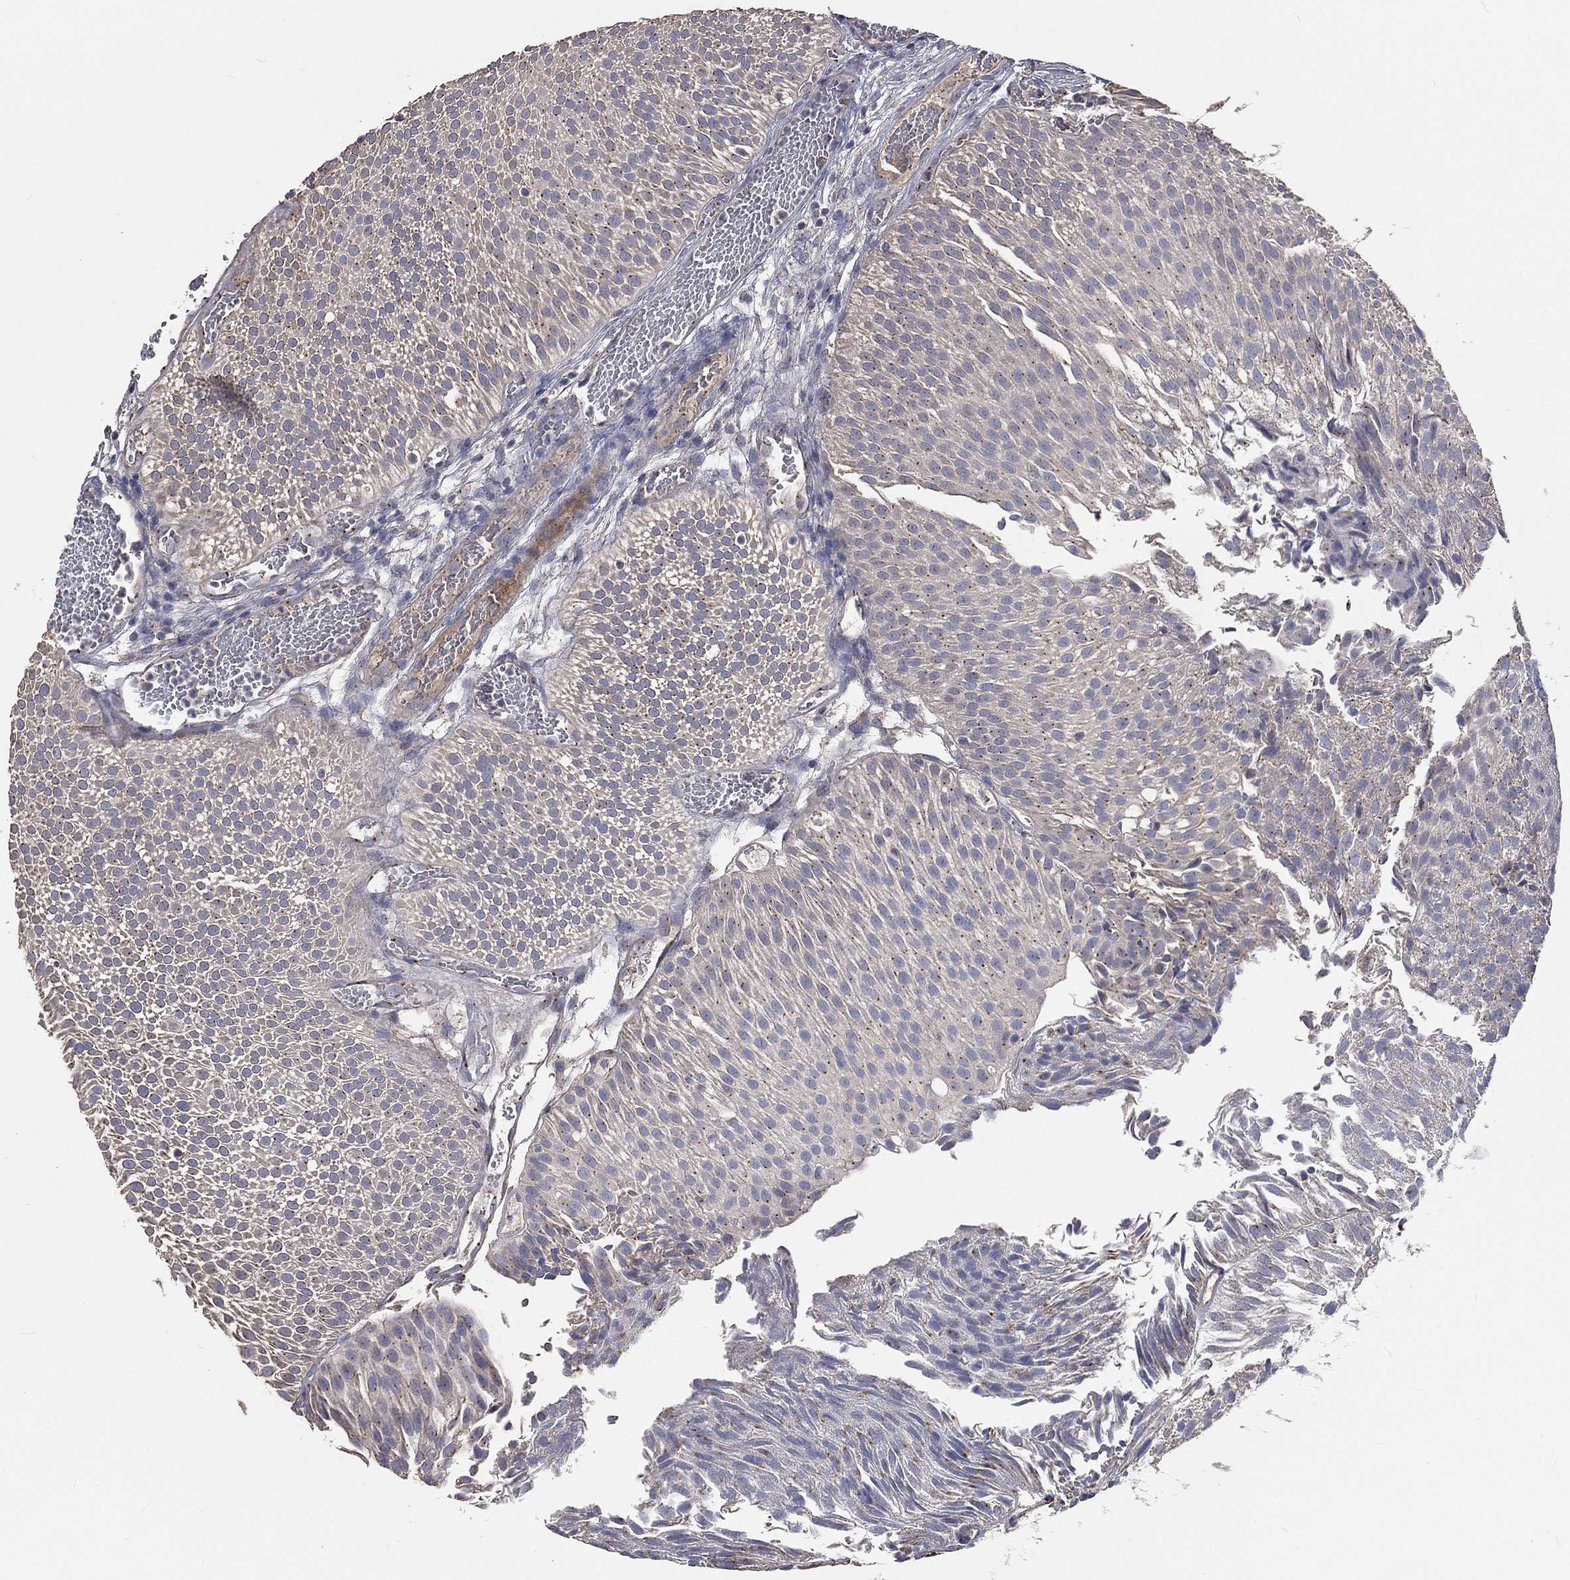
{"staining": {"intensity": "negative", "quantity": "none", "location": "none"}, "tissue": "urothelial cancer", "cell_type": "Tumor cells", "image_type": "cancer", "snomed": [{"axis": "morphology", "description": "Urothelial carcinoma, Low grade"}, {"axis": "topography", "description": "Urinary bladder"}], "caption": "Urothelial carcinoma (low-grade) was stained to show a protein in brown. There is no significant positivity in tumor cells. (DAB immunohistochemistry visualized using brightfield microscopy, high magnification).", "gene": "CROCC", "patient": {"sex": "male", "age": 65}}